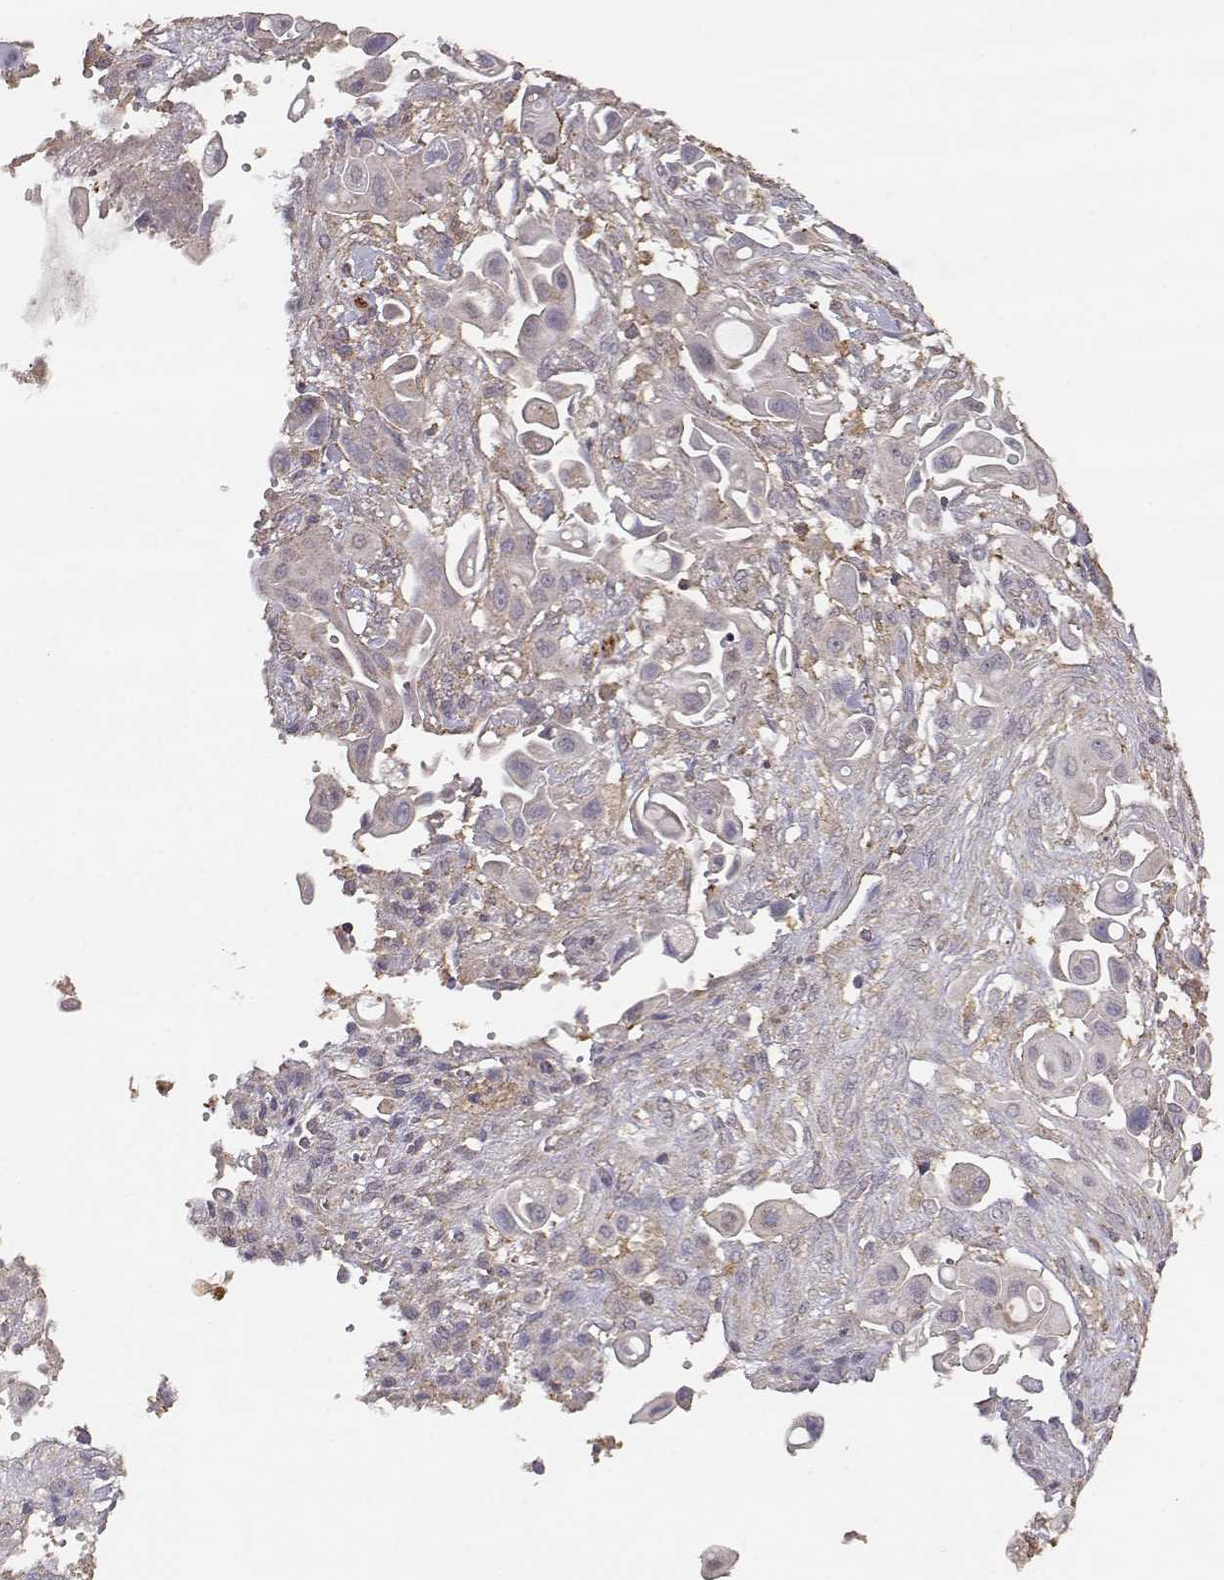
{"staining": {"intensity": "weak", "quantity": "<25%", "location": "cytoplasmic/membranous"}, "tissue": "pancreatic cancer", "cell_type": "Tumor cells", "image_type": "cancer", "snomed": [{"axis": "morphology", "description": "Adenocarcinoma, NOS"}, {"axis": "topography", "description": "Pancreas"}], "caption": "Pancreatic adenocarcinoma stained for a protein using IHC reveals no expression tumor cells.", "gene": "TARS3", "patient": {"sex": "male", "age": 50}}